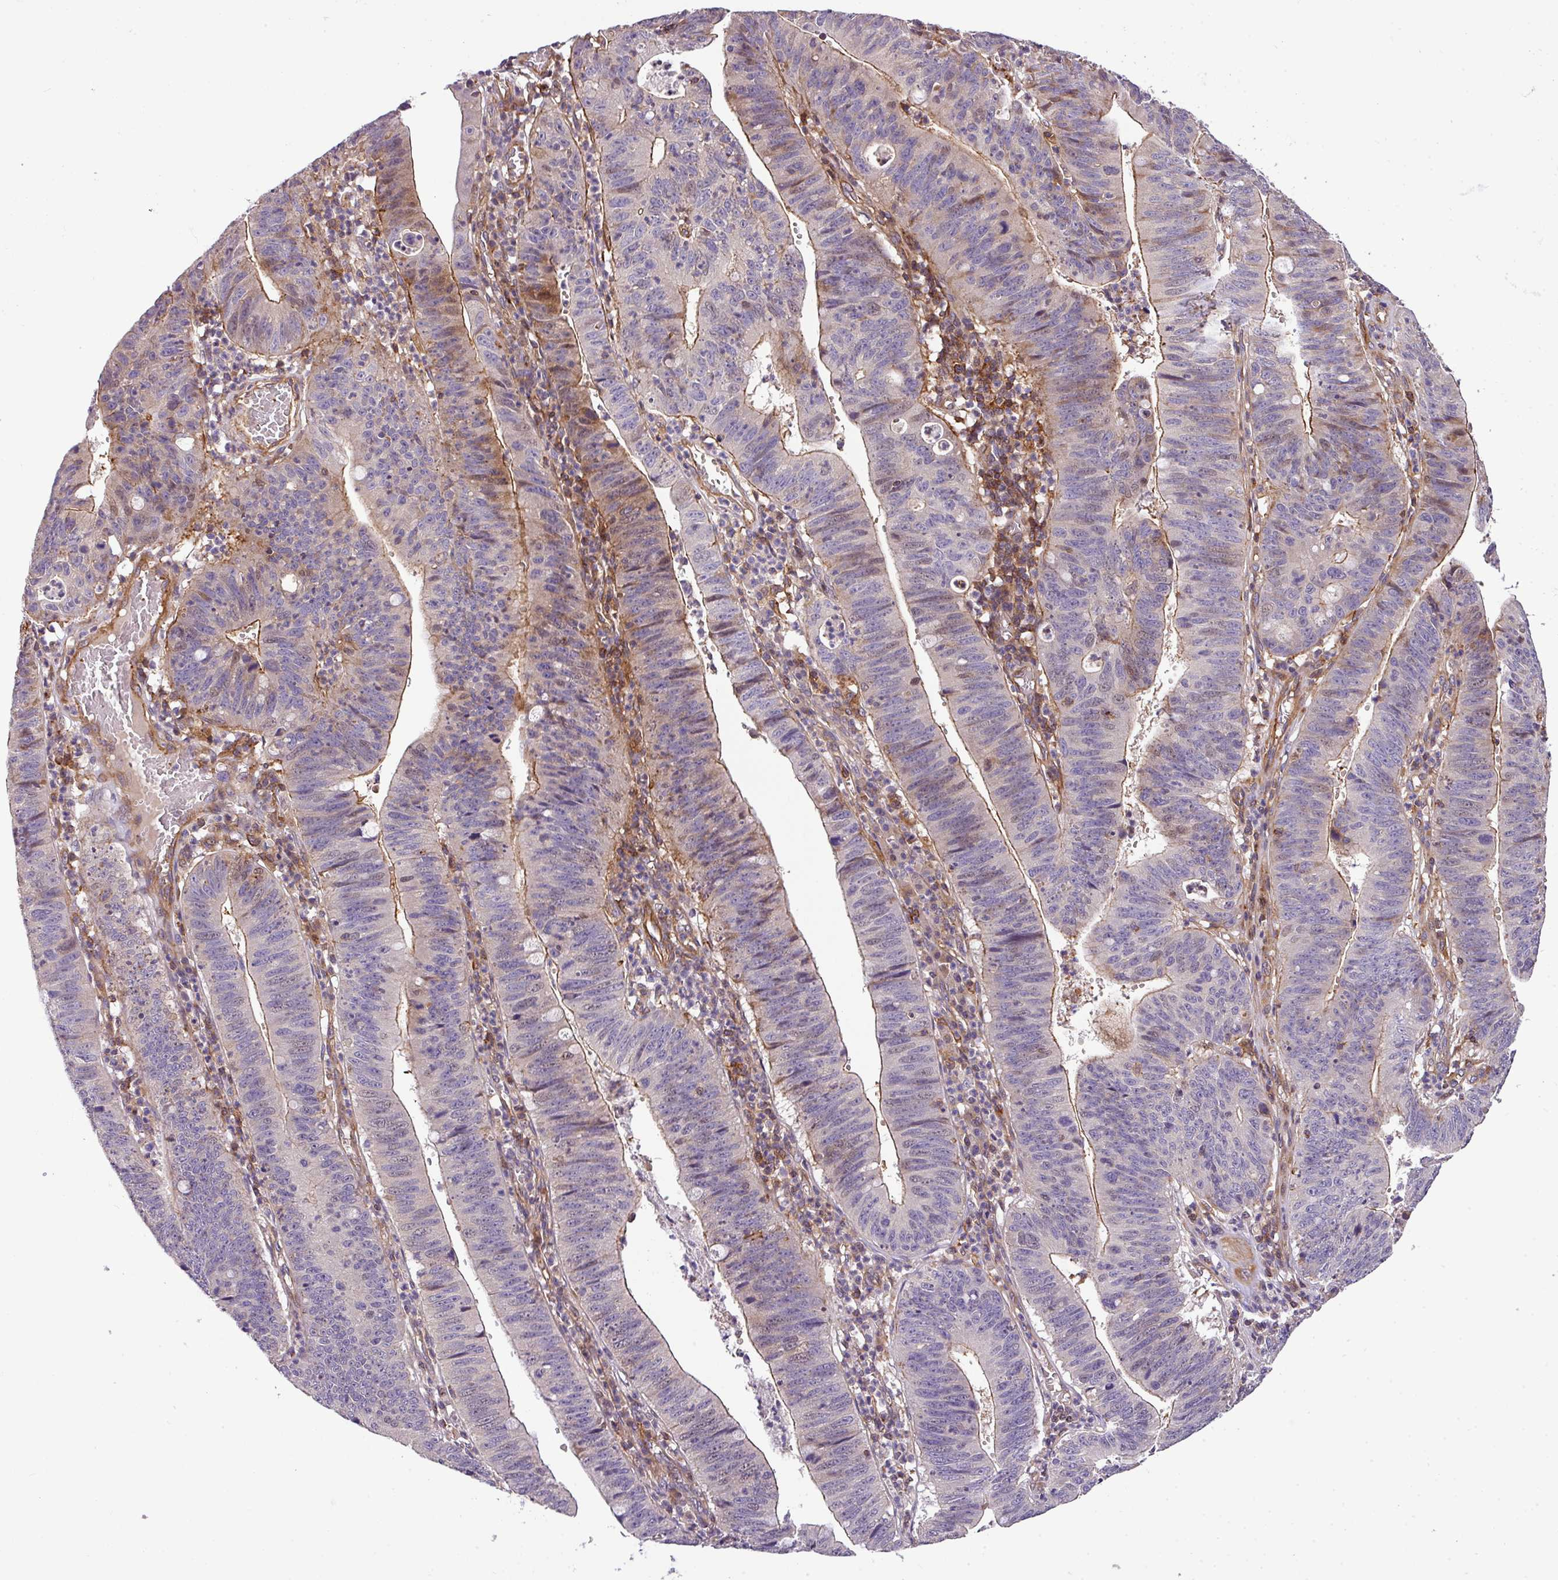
{"staining": {"intensity": "moderate", "quantity": "<25%", "location": "cytoplasmic/membranous"}, "tissue": "stomach cancer", "cell_type": "Tumor cells", "image_type": "cancer", "snomed": [{"axis": "morphology", "description": "Adenocarcinoma, NOS"}, {"axis": "topography", "description": "Stomach"}], "caption": "Tumor cells reveal moderate cytoplasmic/membranous positivity in about <25% of cells in stomach adenocarcinoma.", "gene": "CASS4", "patient": {"sex": "male", "age": 59}}